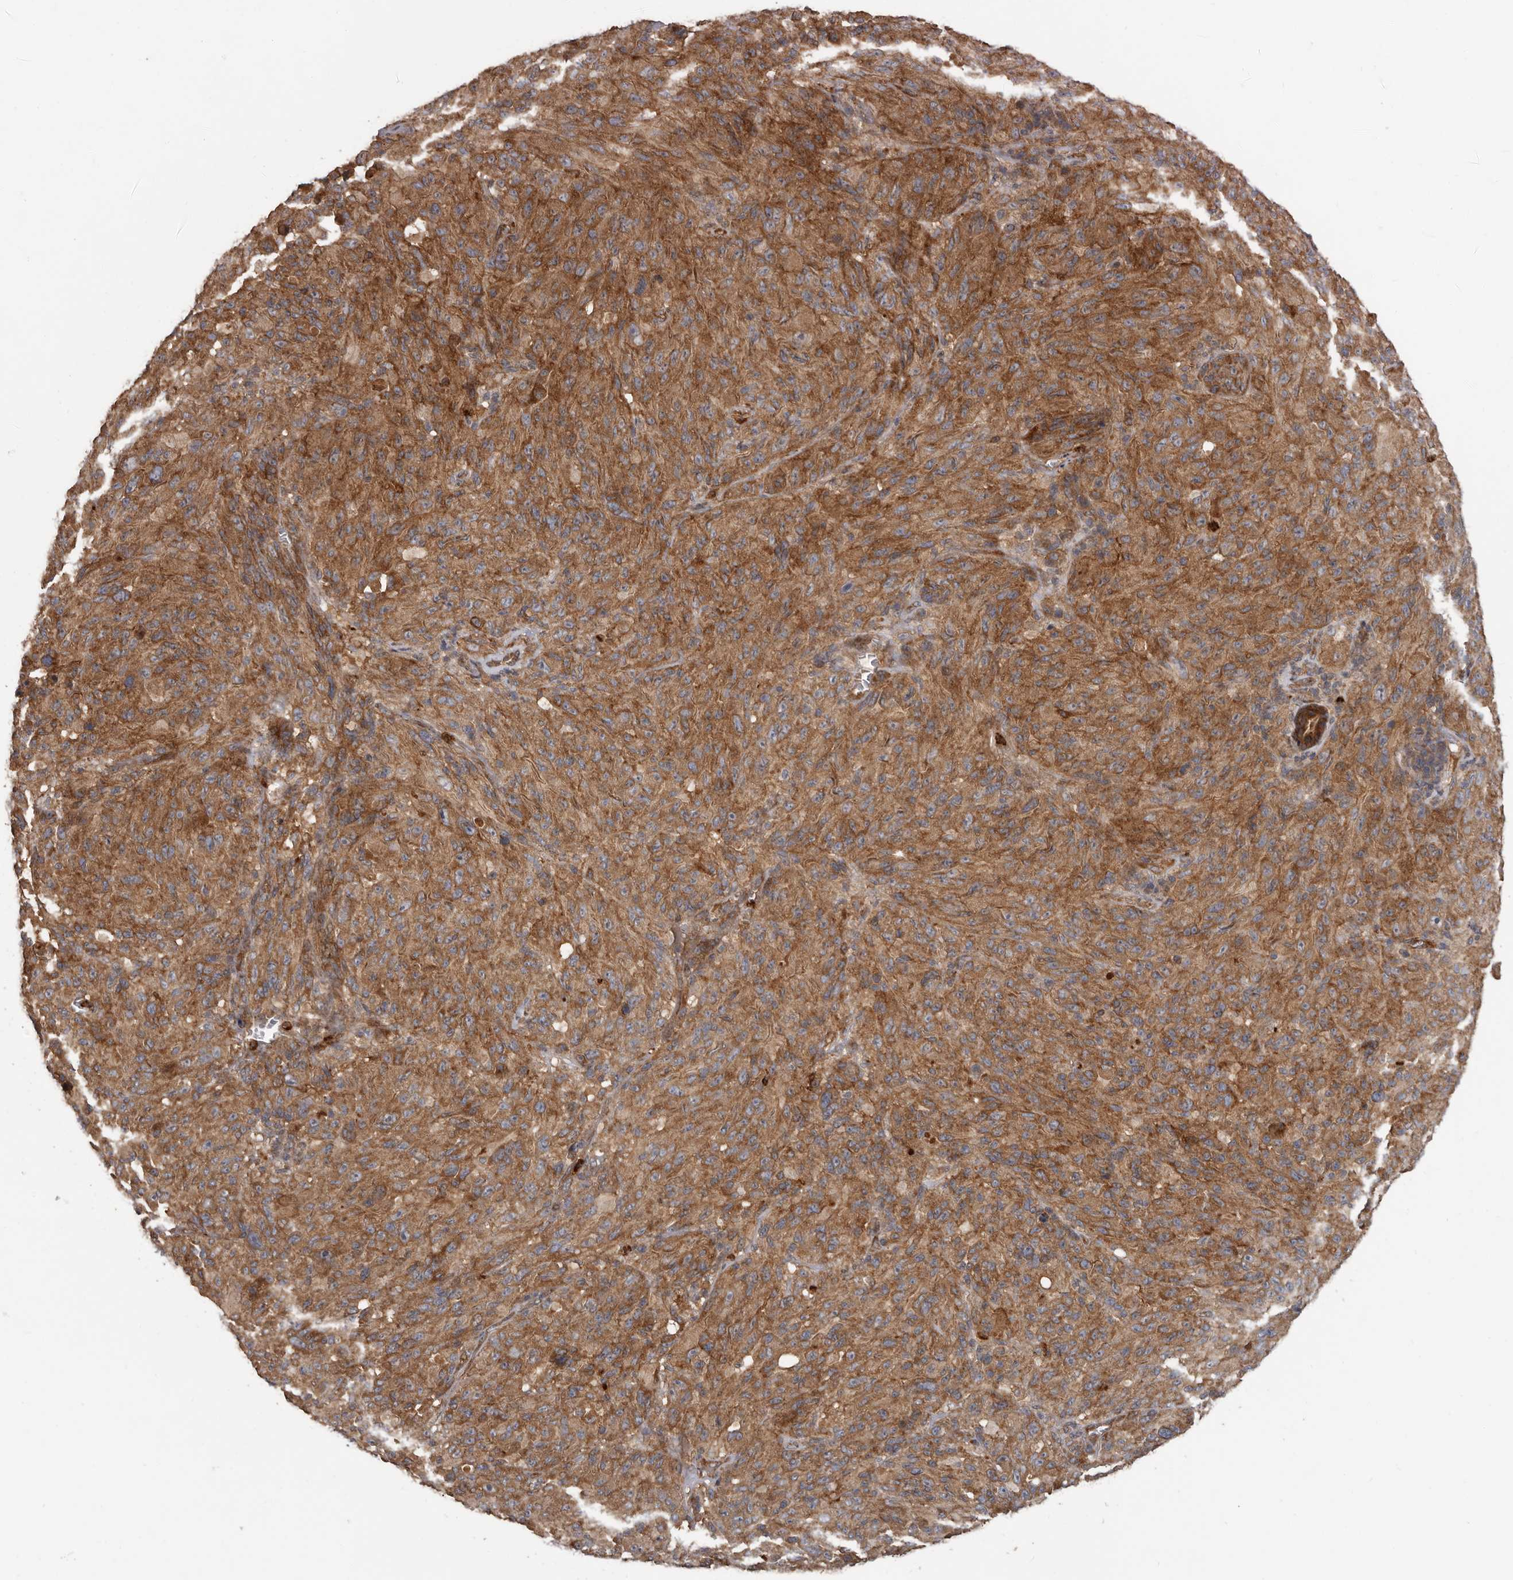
{"staining": {"intensity": "moderate", "quantity": ">75%", "location": "cytoplasmic/membranous"}, "tissue": "melanoma", "cell_type": "Tumor cells", "image_type": "cancer", "snomed": [{"axis": "morphology", "description": "Malignant melanoma, NOS"}, {"axis": "topography", "description": "Skin of head"}], "caption": "Brown immunohistochemical staining in human malignant melanoma exhibits moderate cytoplasmic/membranous staining in about >75% of tumor cells.", "gene": "ARHGEF5", "patient": {"sex": "male", "age": 96}}